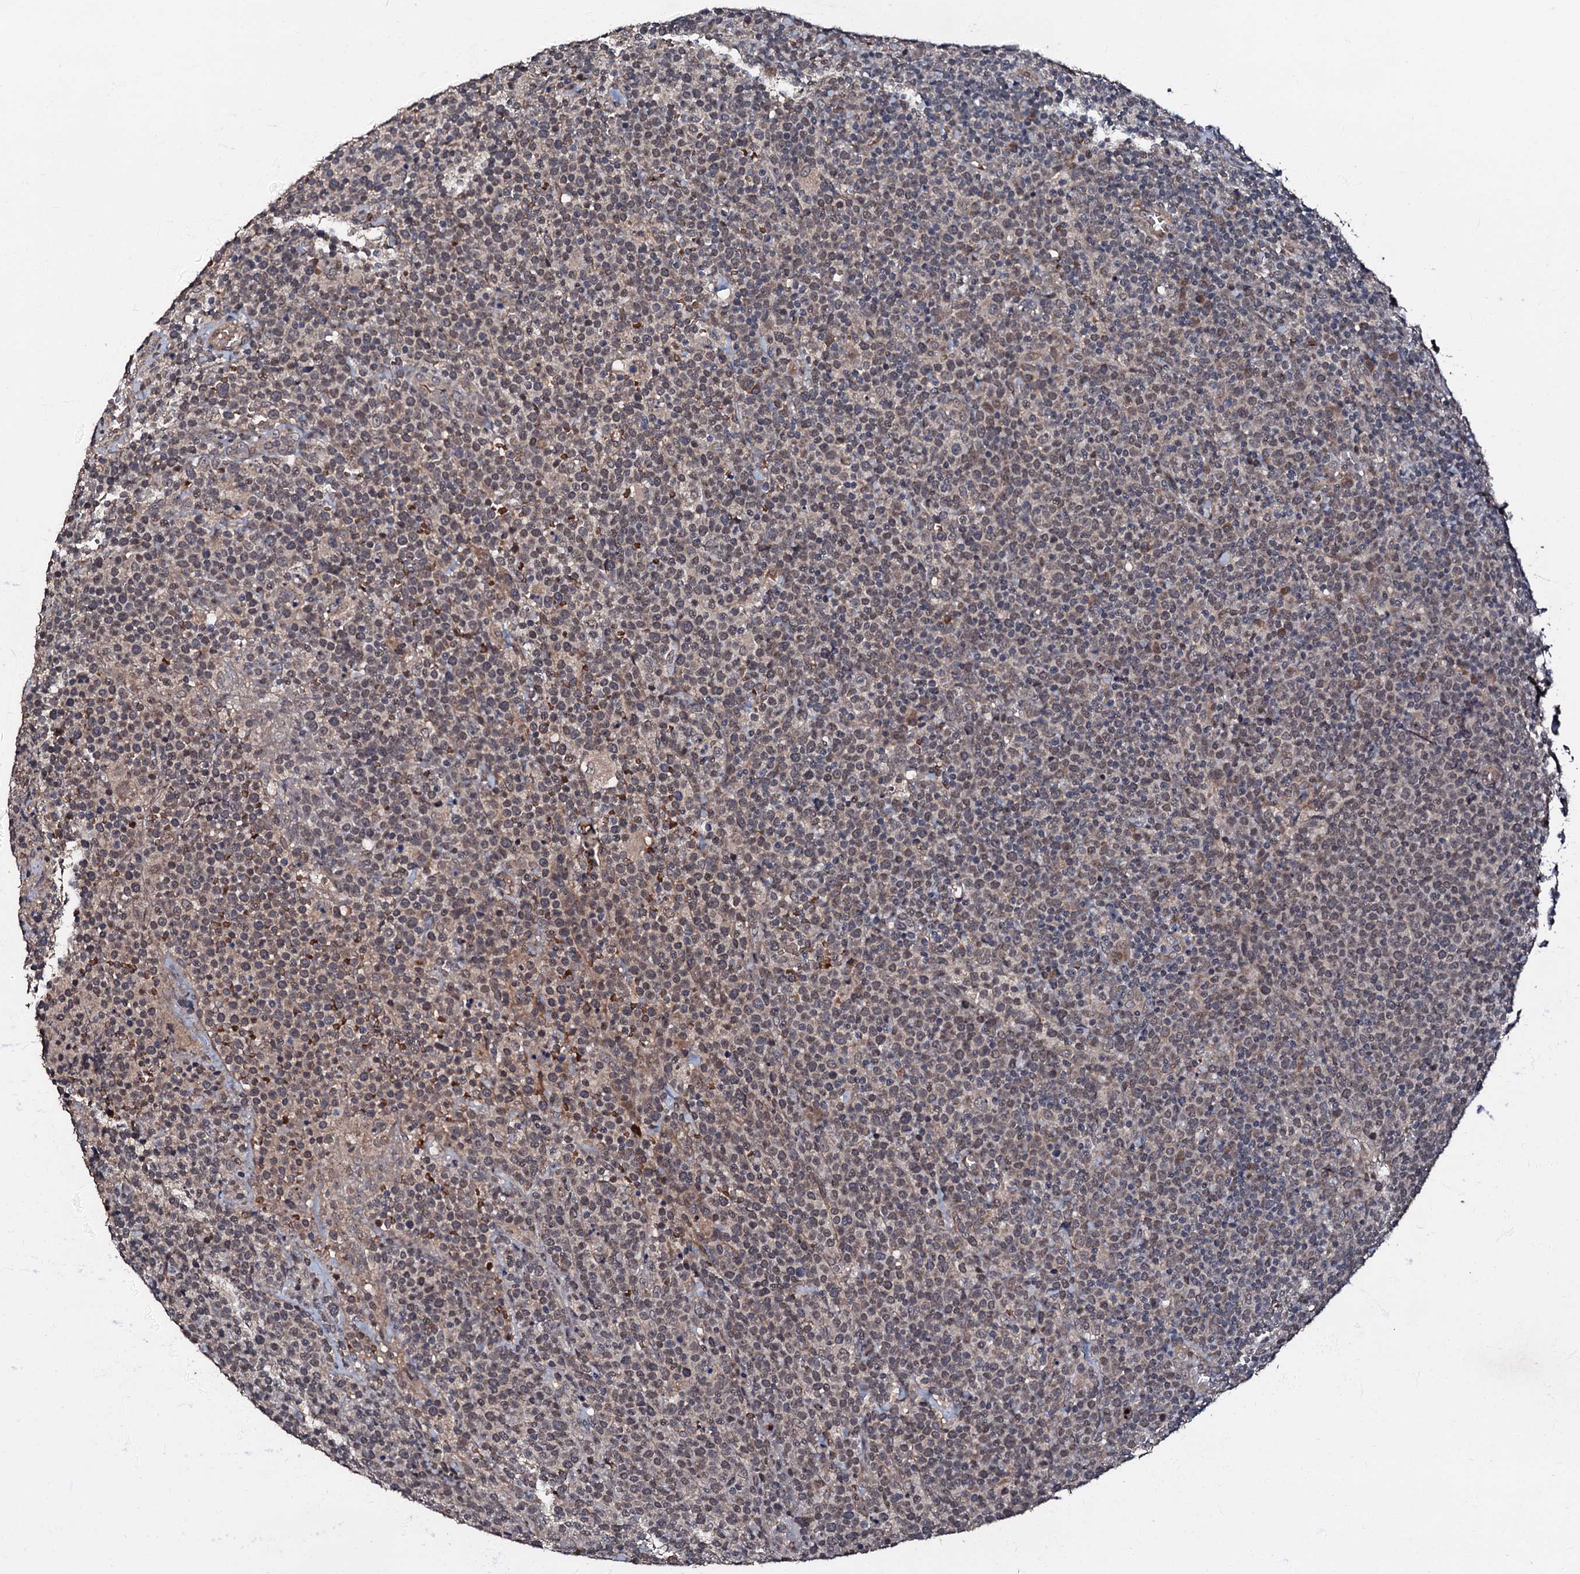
{"staining": {"intensity": "weak", "quantity": "25%-75%", "location": "cytoplasmic/membranous"}, "tissue": "lymphoma", "cell_type": "Tumor cells", "image_type": "cancer", "snomed": [{"axis": "morphology", "description": "Malignant lymphoma, non-Hodgkin's type, High grade"}, {"axis": "topography", "description": "Lymph node"}], "caption": "This is an image of immunohistochemistry staining of malignant lymphoma, non-Hodgkin's type (high-grade), which shows weak positivity in the cytoplasmic/membranous of tumor cells.", "gene": "MANSC4", "patient": {"sex": "male", "age": 61}}